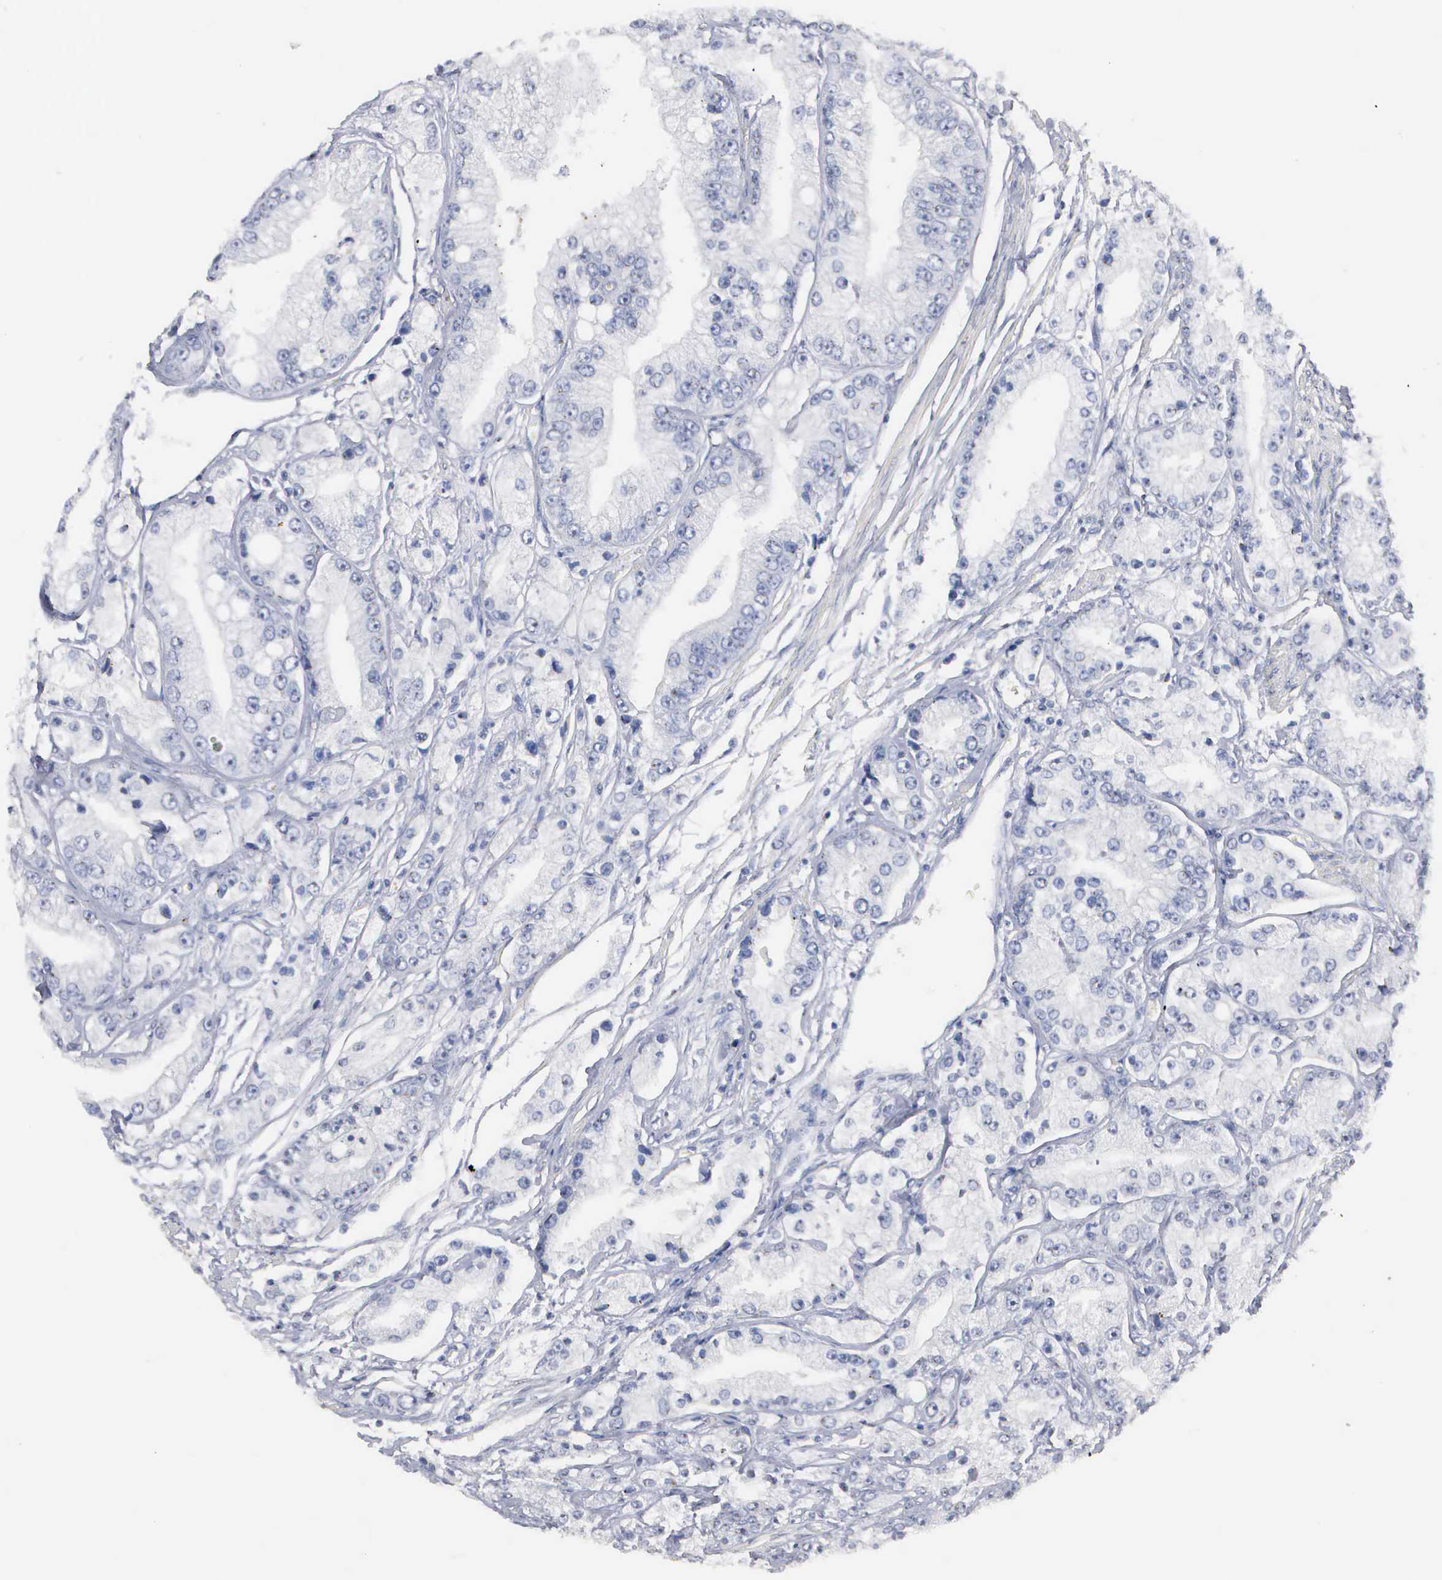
{"staining": {"intensity": "negative", "quantity": "none", "location": "none"}, "tissue": "prostate cancer", "cell_type": "Tumor cells", "image_type": "cancer", "snomed": [{"axis": "morphology", "description": "Adenocarcinoma, Medium grade"}, {"axis": "topography", "description": "Prostate"}], "caption": "Immunohistochemistry image of neoplastic tissue: adenocarcinoma (medium-grade) (prostate) stained with DAB (3,3'-diaminobenzidine) displays no significant protein expression in tumor cells.", "gene": "ASPHD2", "patient": {"sex": "male", "age": 72}}